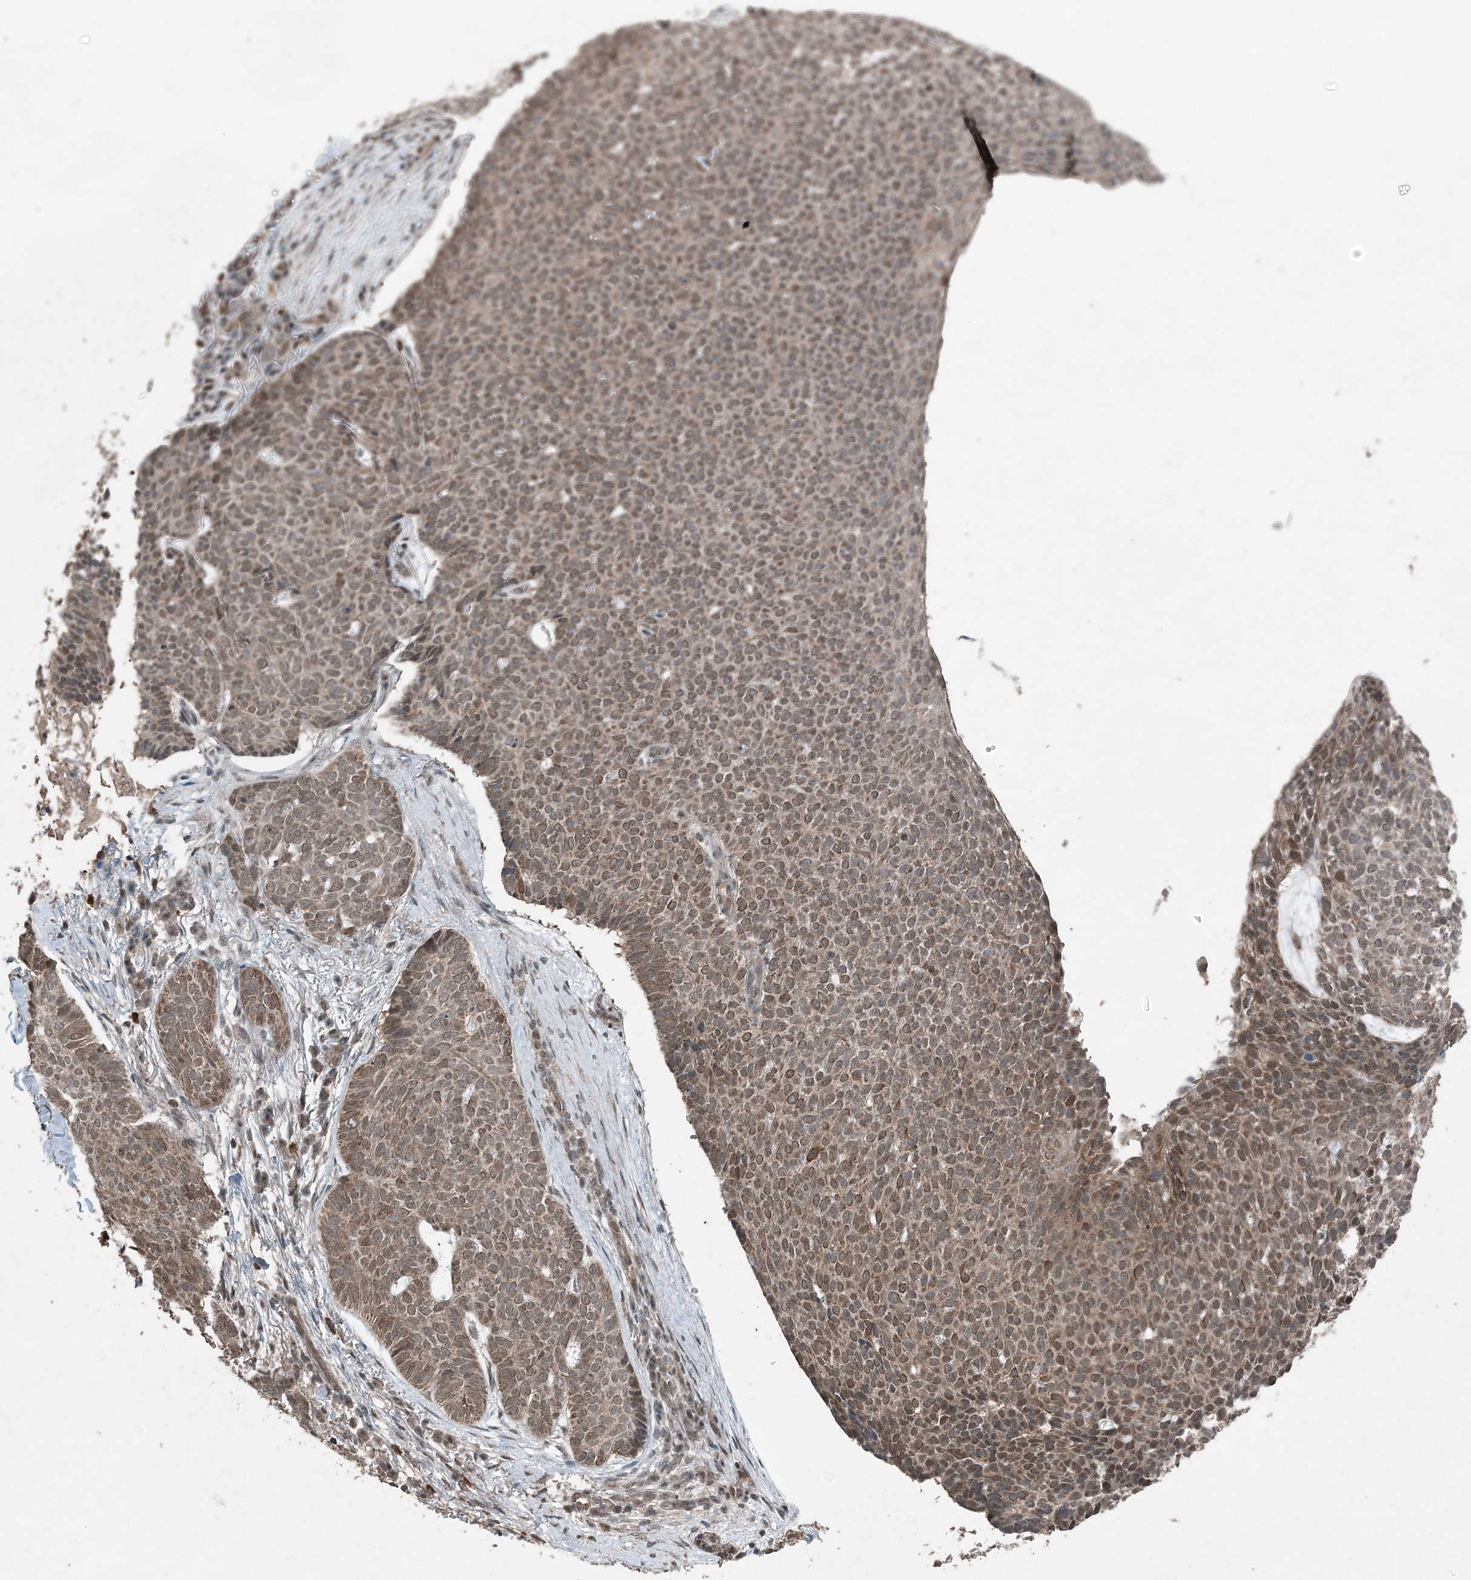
{"staining": {"intensity": "moderate", "quantity": ">75%", "location": "cytoplasmic/membranous,nuclear"}, "tissue": "skin cancer", "cell_type": "Tumor cells", "image_type": "cancer", "snomed": [{"axis": "morphology", "description": "Normal tissue, NOS"}, {"axis": "morphology", "description": "Basal cell carcinoma"}, {"axis": "topography", "description": "Skin"}], "caption": "Immunohistochemical staining of human skin basal cell carcinoma shows moderate cytoplasmic/membranous and nuclear protein positivity in approximately >75% of tumor cells. (Stains: DAB in brown, nuclei in blue, Microscopy: brightfield microscopy at high magnification).", "gene": "COPS7B", "patient": {"sex": "male", "age": 50}}